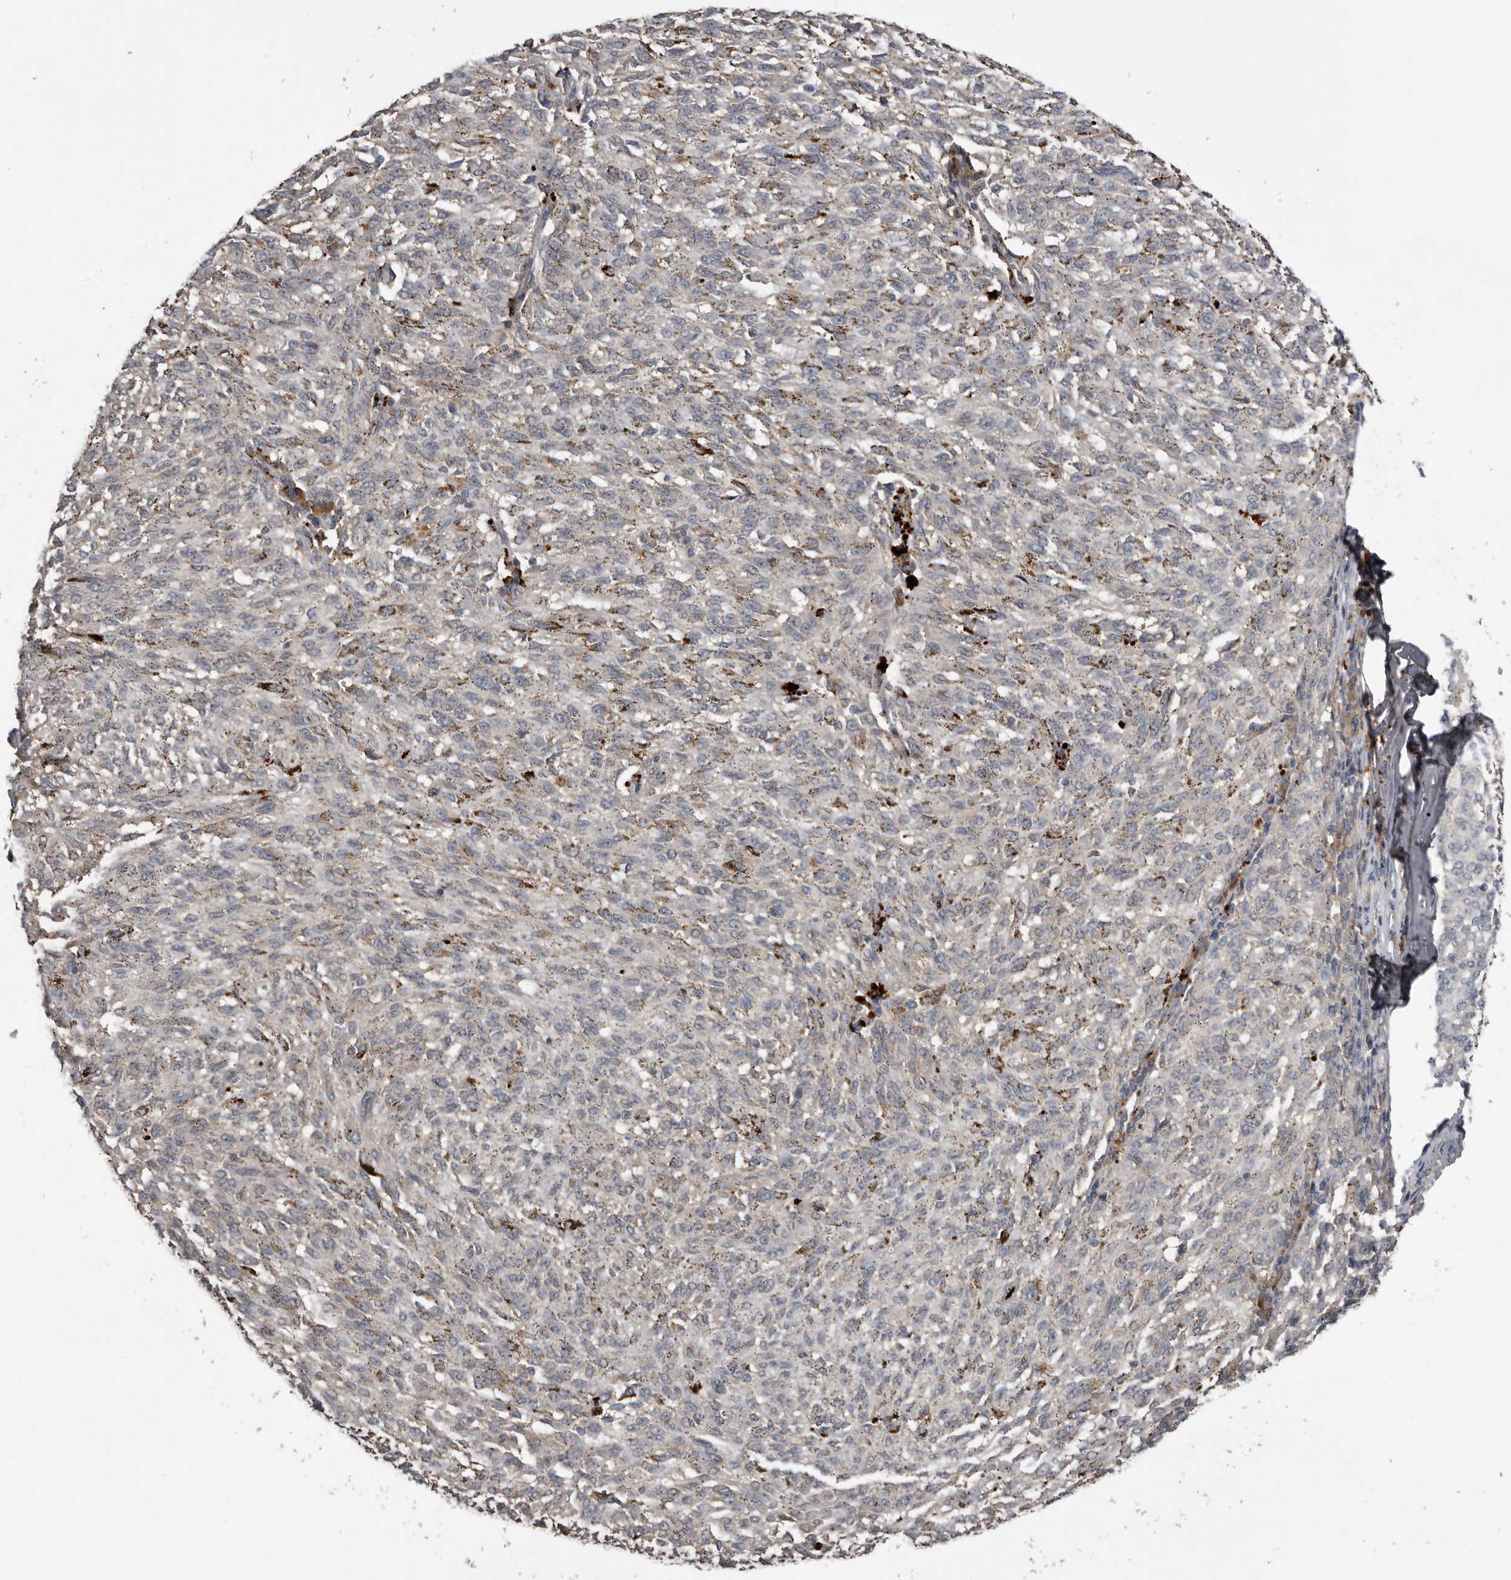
{"staining": {"intensity": "negative", "quantity": "none", "location": "none"}, "tissue": "melanoma", "cell_type": "Tumor cells", "image_type": "cancer", "snomed": [{"axis": "morphology", "description": "Malignant melanoma, NOS"}, {"axis": "topography", "description": "Skin"}], "caption": "The micrograph displays no staining of tumor cells in malignant melanoma.", "gene": "NMUR1", "patient": {"sex": "female", "age": 72}}